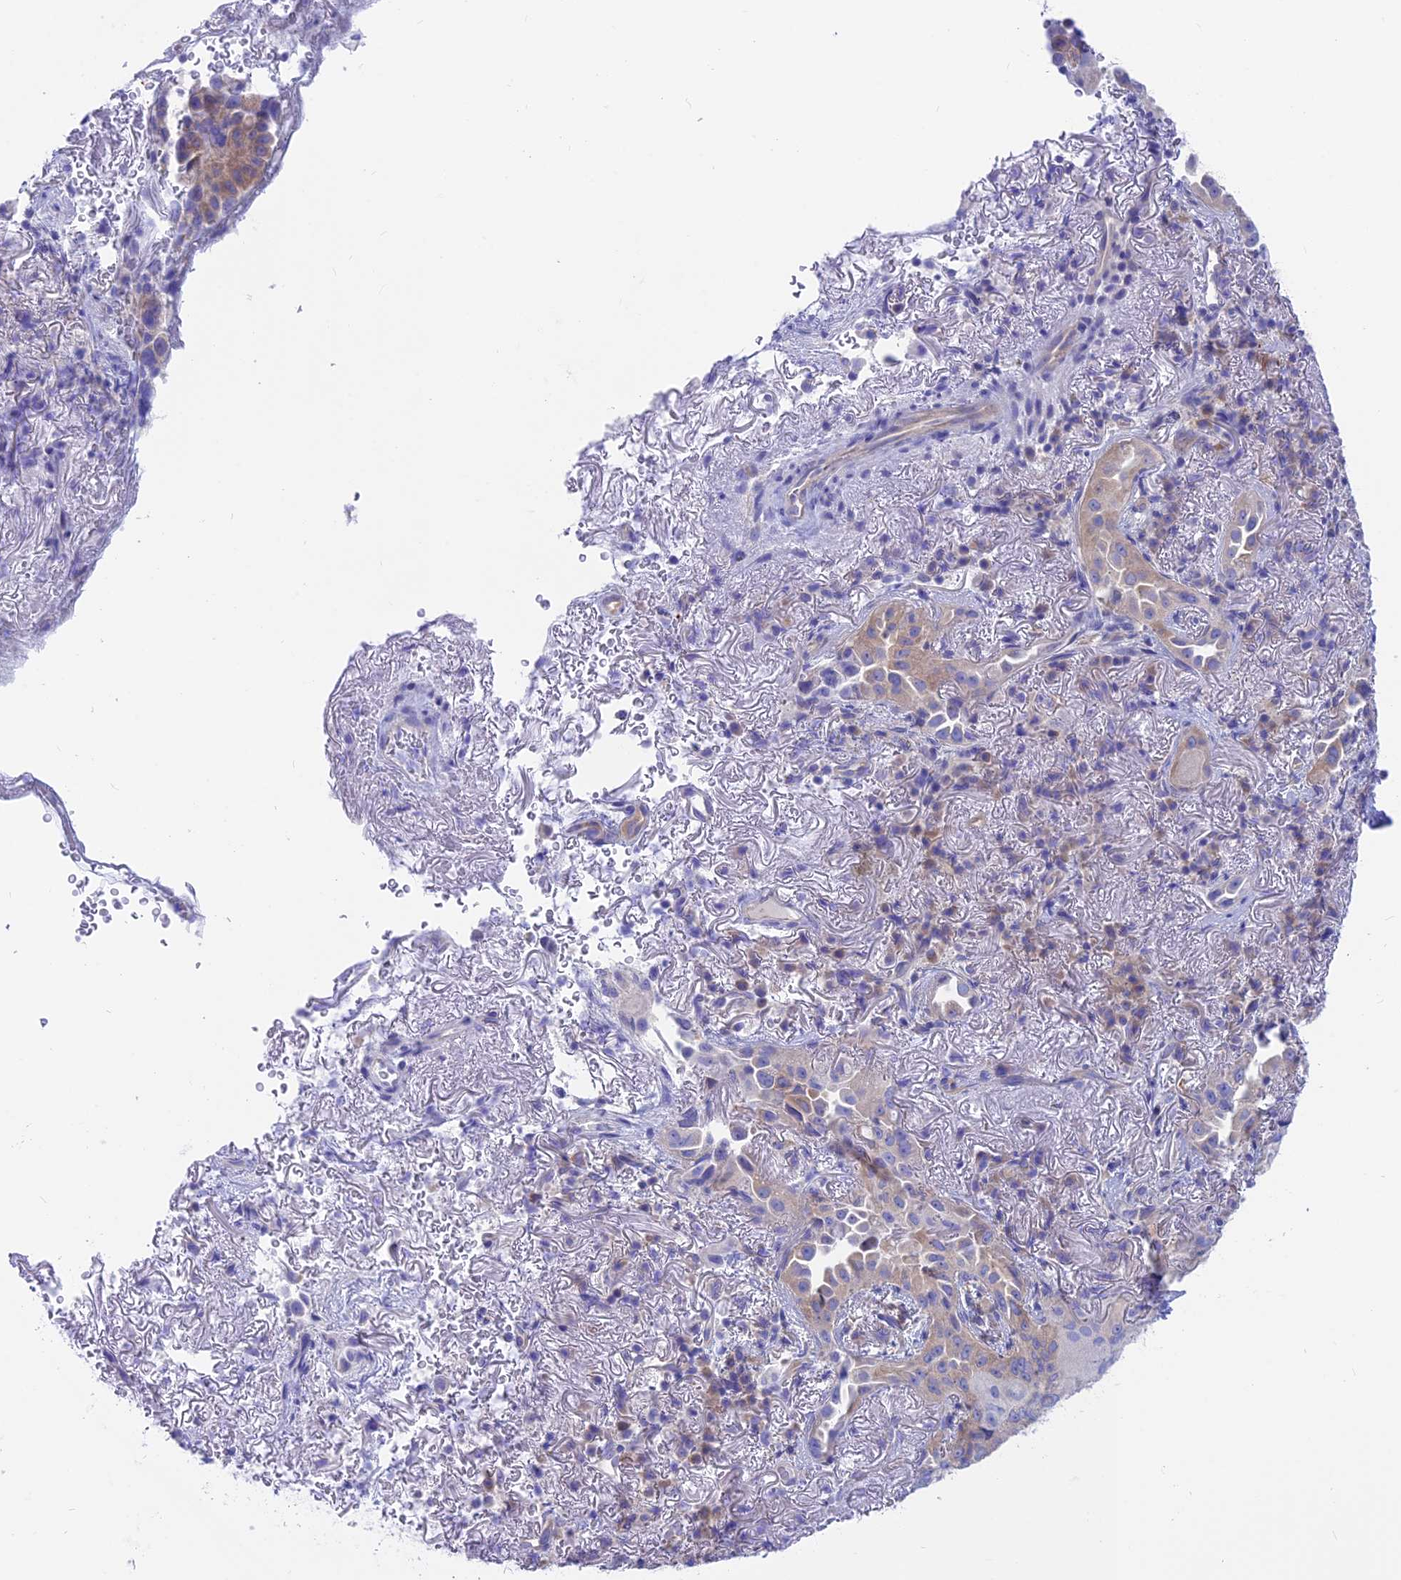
{"staining": {"intensity": "weak", "quantity": "25%-75%", "location": "cytoplasmic/membranous"}, "tissue": "lung cancer", "cell_type": "Tumor cells", "image_type": "cancer", "snomed": [{"axis": "morphology", "description": "Adenocarcinoma, NOS"}, {"axis": "topography", "description": "Lung"}], "caption": "IHC image of human lung adenocarcinoma stained for a protein (brown), which shows low levels of weak cytoplasmic/membranous positivity in about 25%-75% of tumor cells.", "gene": "LZTFL1", "patient": {"sex": "female", "age": 69}}